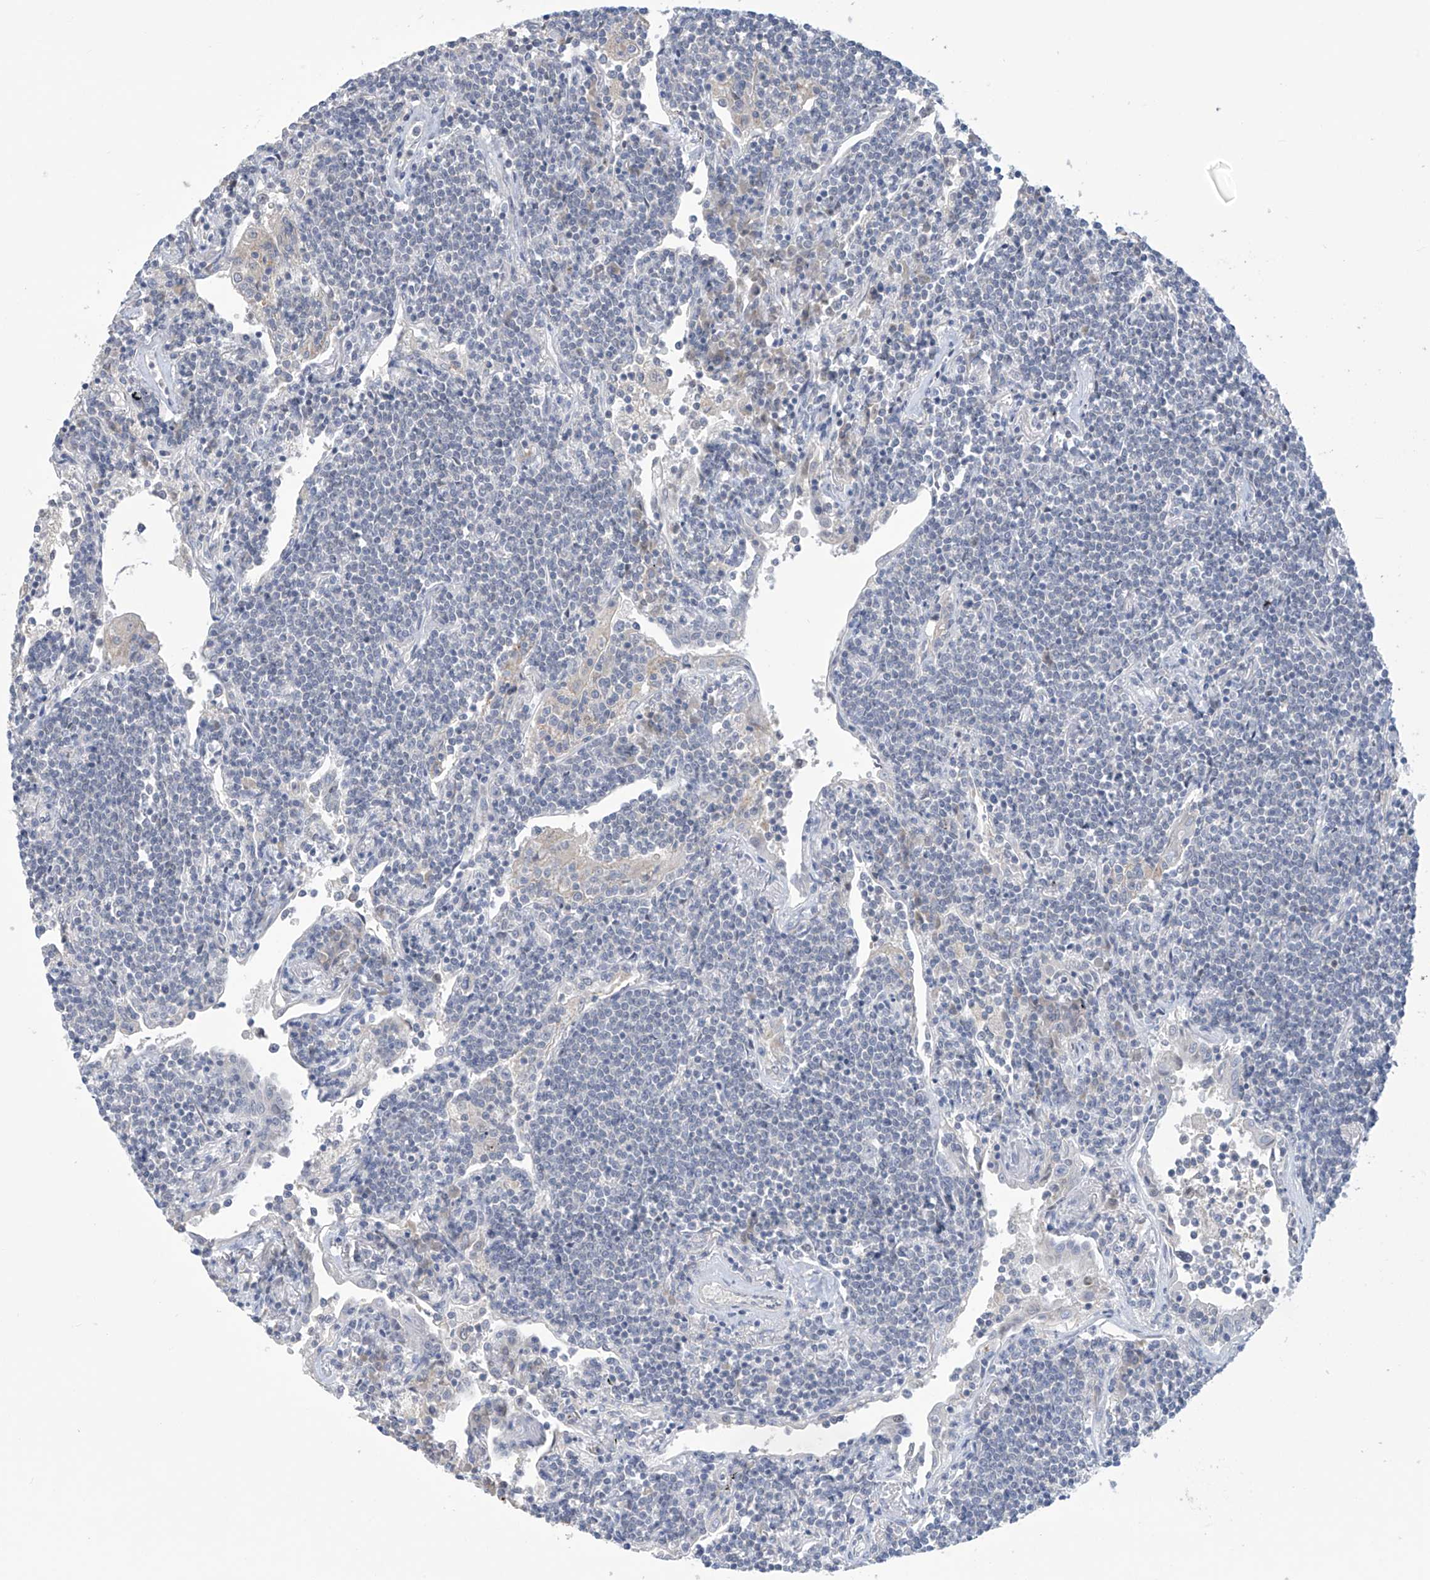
{"staining": {"intensity": "negative", "quantity": "none", "location": "none"}, "tissue": "lymphoma", "cell_type": "Tumor cells", "image_type": "cancer", "snomed": [{"axis": "morphology", "description": "Malignant lymphoma, non-Hodgkin's type, Low grade"}, {"axis": "topography", "description": "Lung"}], "caption": "IHC of low-grade malignant lymphoma, non-Hodgkin's type demonstrates no positivity in tumor cells. (Stains: DAB (3,3'-diaminobenzidine) immunohistochemistry with hematoxylin counter stain, Microscopy: brightfield microscopy at high magnification).", "gene": "IBA57", "patient": {"sex": "female", "age": 71}}